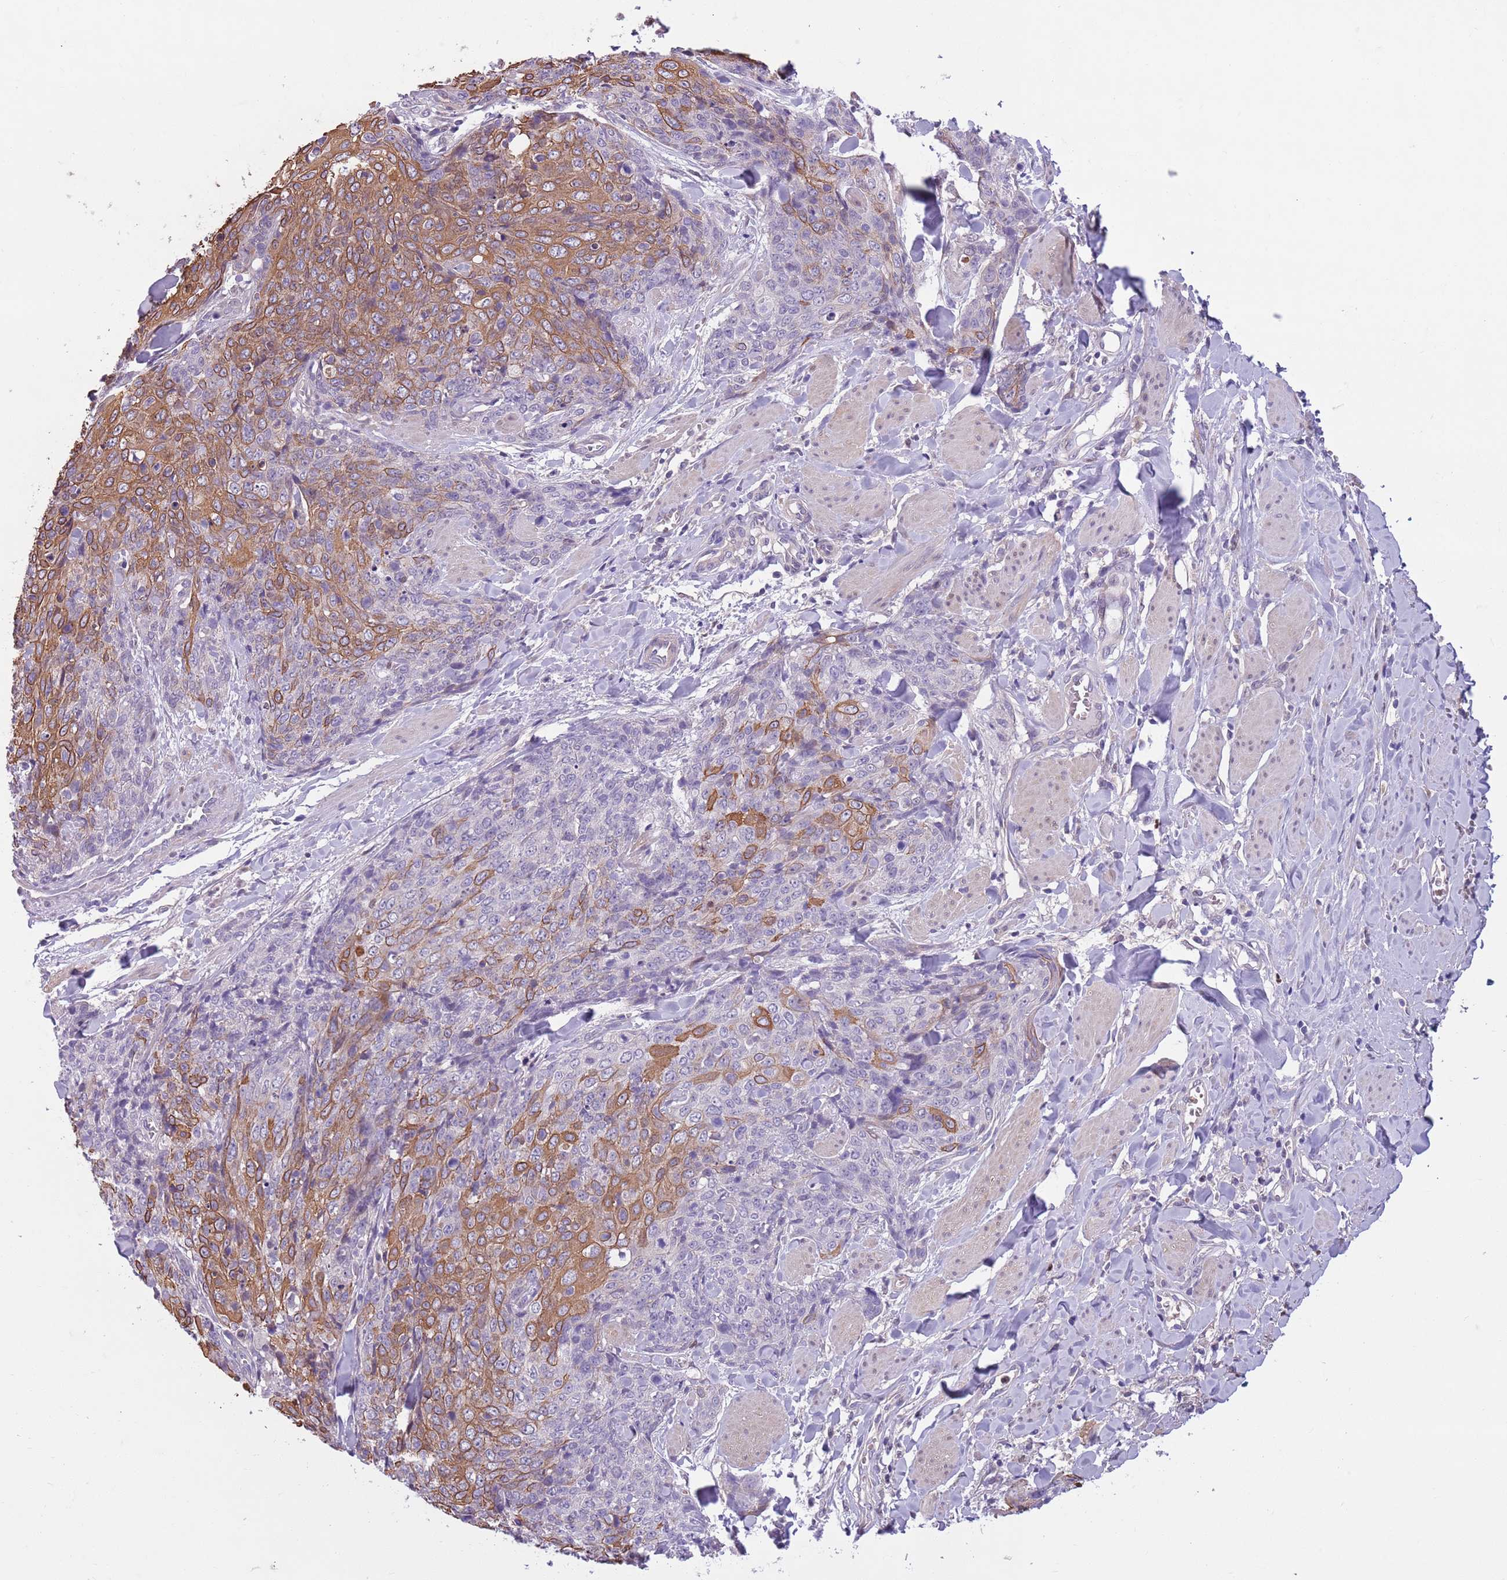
{"staining": {"intensity": "moderate", "quantity": "25%-75%", "location": "cytoplasmic/membranous"}, "tissue": "skin cancer", "cell_type": "Tumor cells", "image_type": "cancer", "snomed": [{"axis": "morphology", "description": "Squamous cell carcinoma, NOS"}, {"axis": "topography", "description": "Skin"}, {"axis": "topography", "description": "Vulva"}], "caption": "Protein analysis of skin squamous cell carcinoma tissue displays moderate cytoplasmic/membranous staining in approximately 25%-75% of tumor cells. Nuclei are stained in blue.", "gene": "ADCY7", "patient": {"sex": "female", "age": 85}}